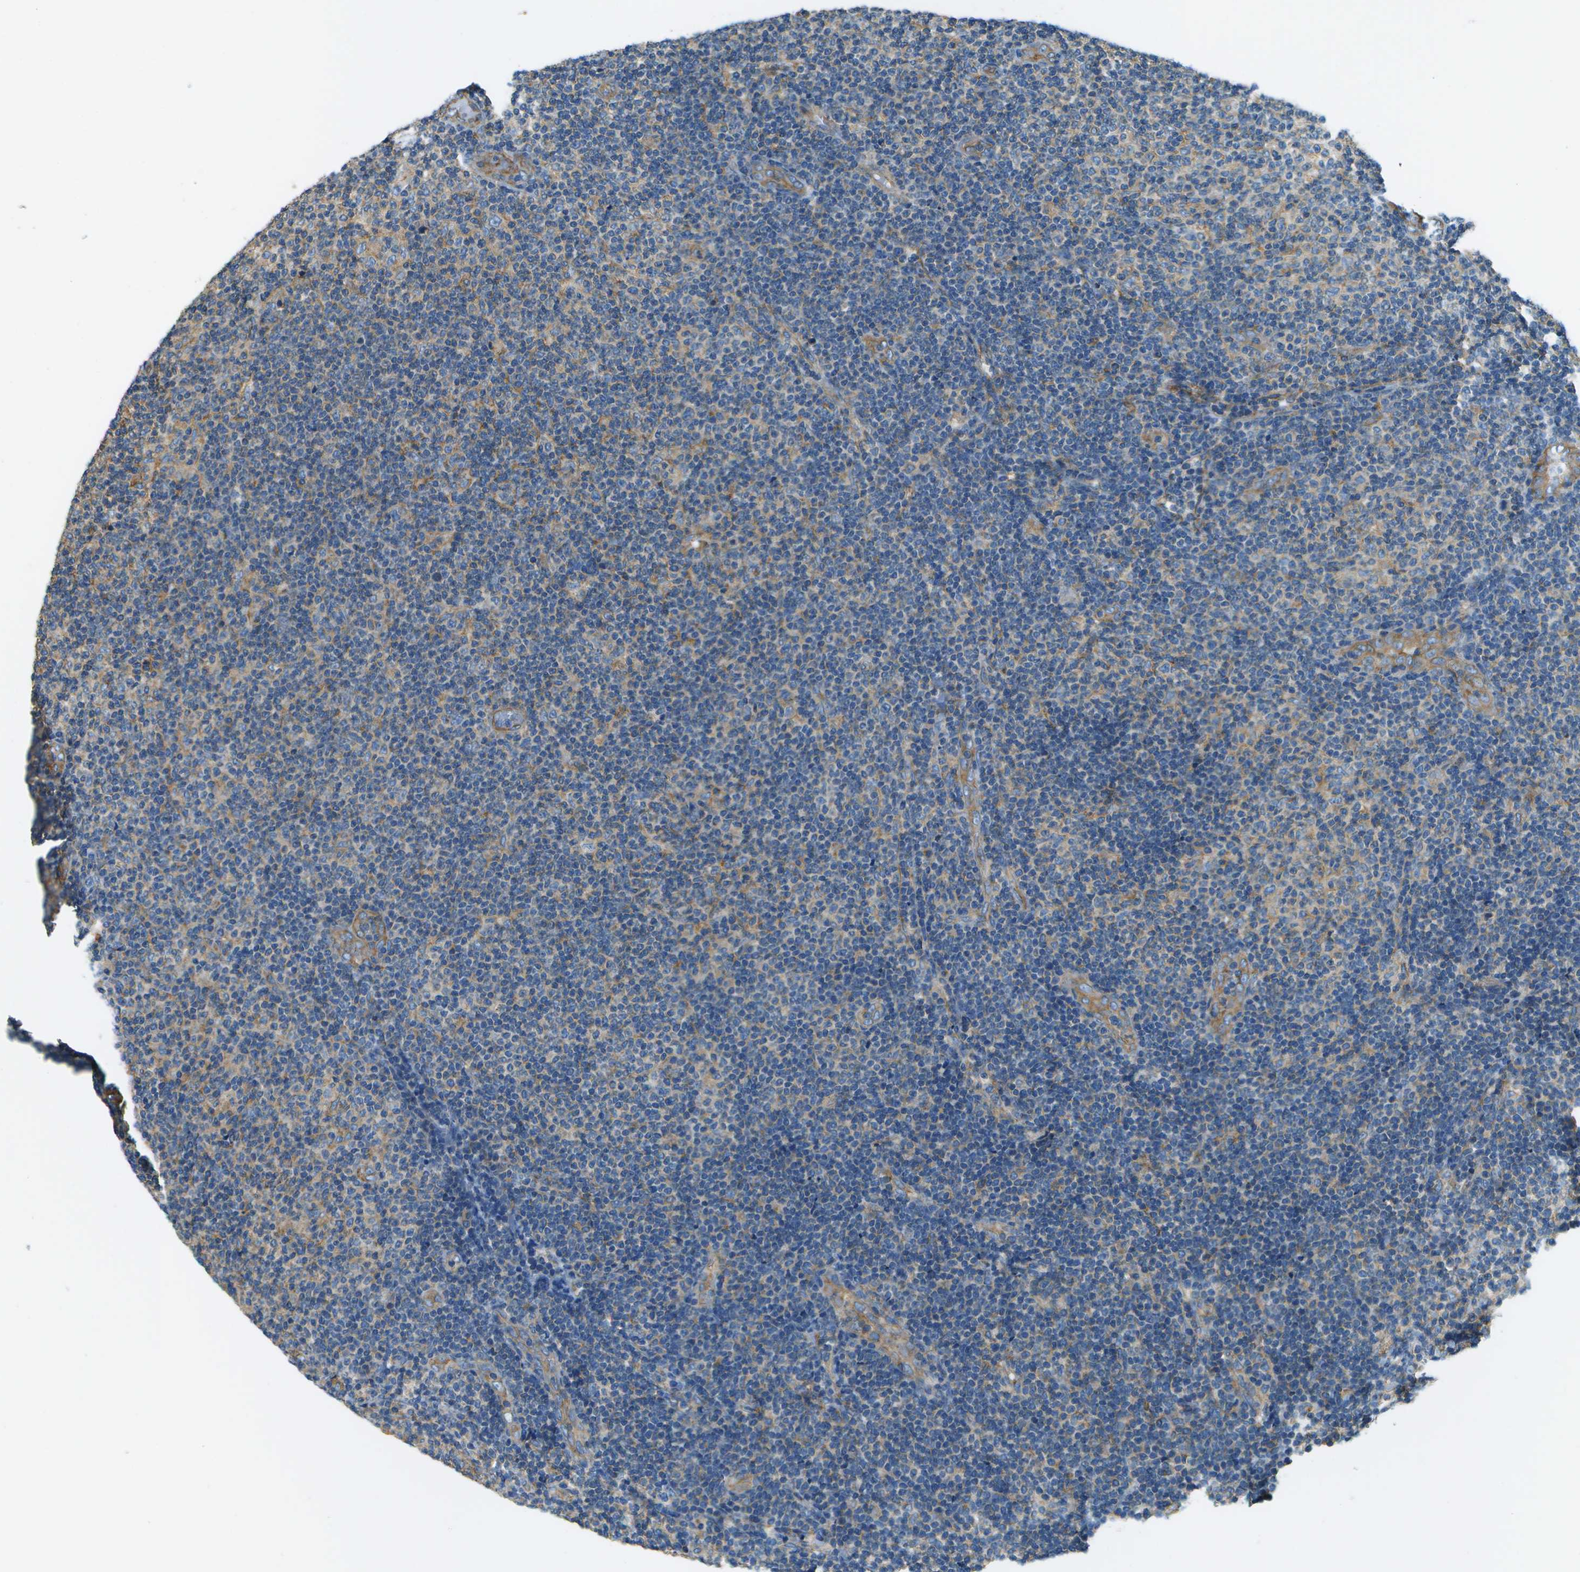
{"staining": {"intensity": "weak", "quantity": "<25%", "location": "cytoplasmic/membranous"}, "tissue": "lymphoma", "cell_type": "Tumor cells", "image_type": "cancer", "snomed": [{"axis": "morphology", "description": "Malignant lymphoma, non-Hodgkin's type, Low grade"}, {"axis": "topography", "description": "Lymph node"}], "caption": "Human malignant lymphoma, non-Hodgkin's type (low-grade) stained for a protein using immunohistochemistry (IHC) exhibits no positivity in tumor cells.", "gene": "CLTC", "patient": {"sex": "male", "age": 83}}